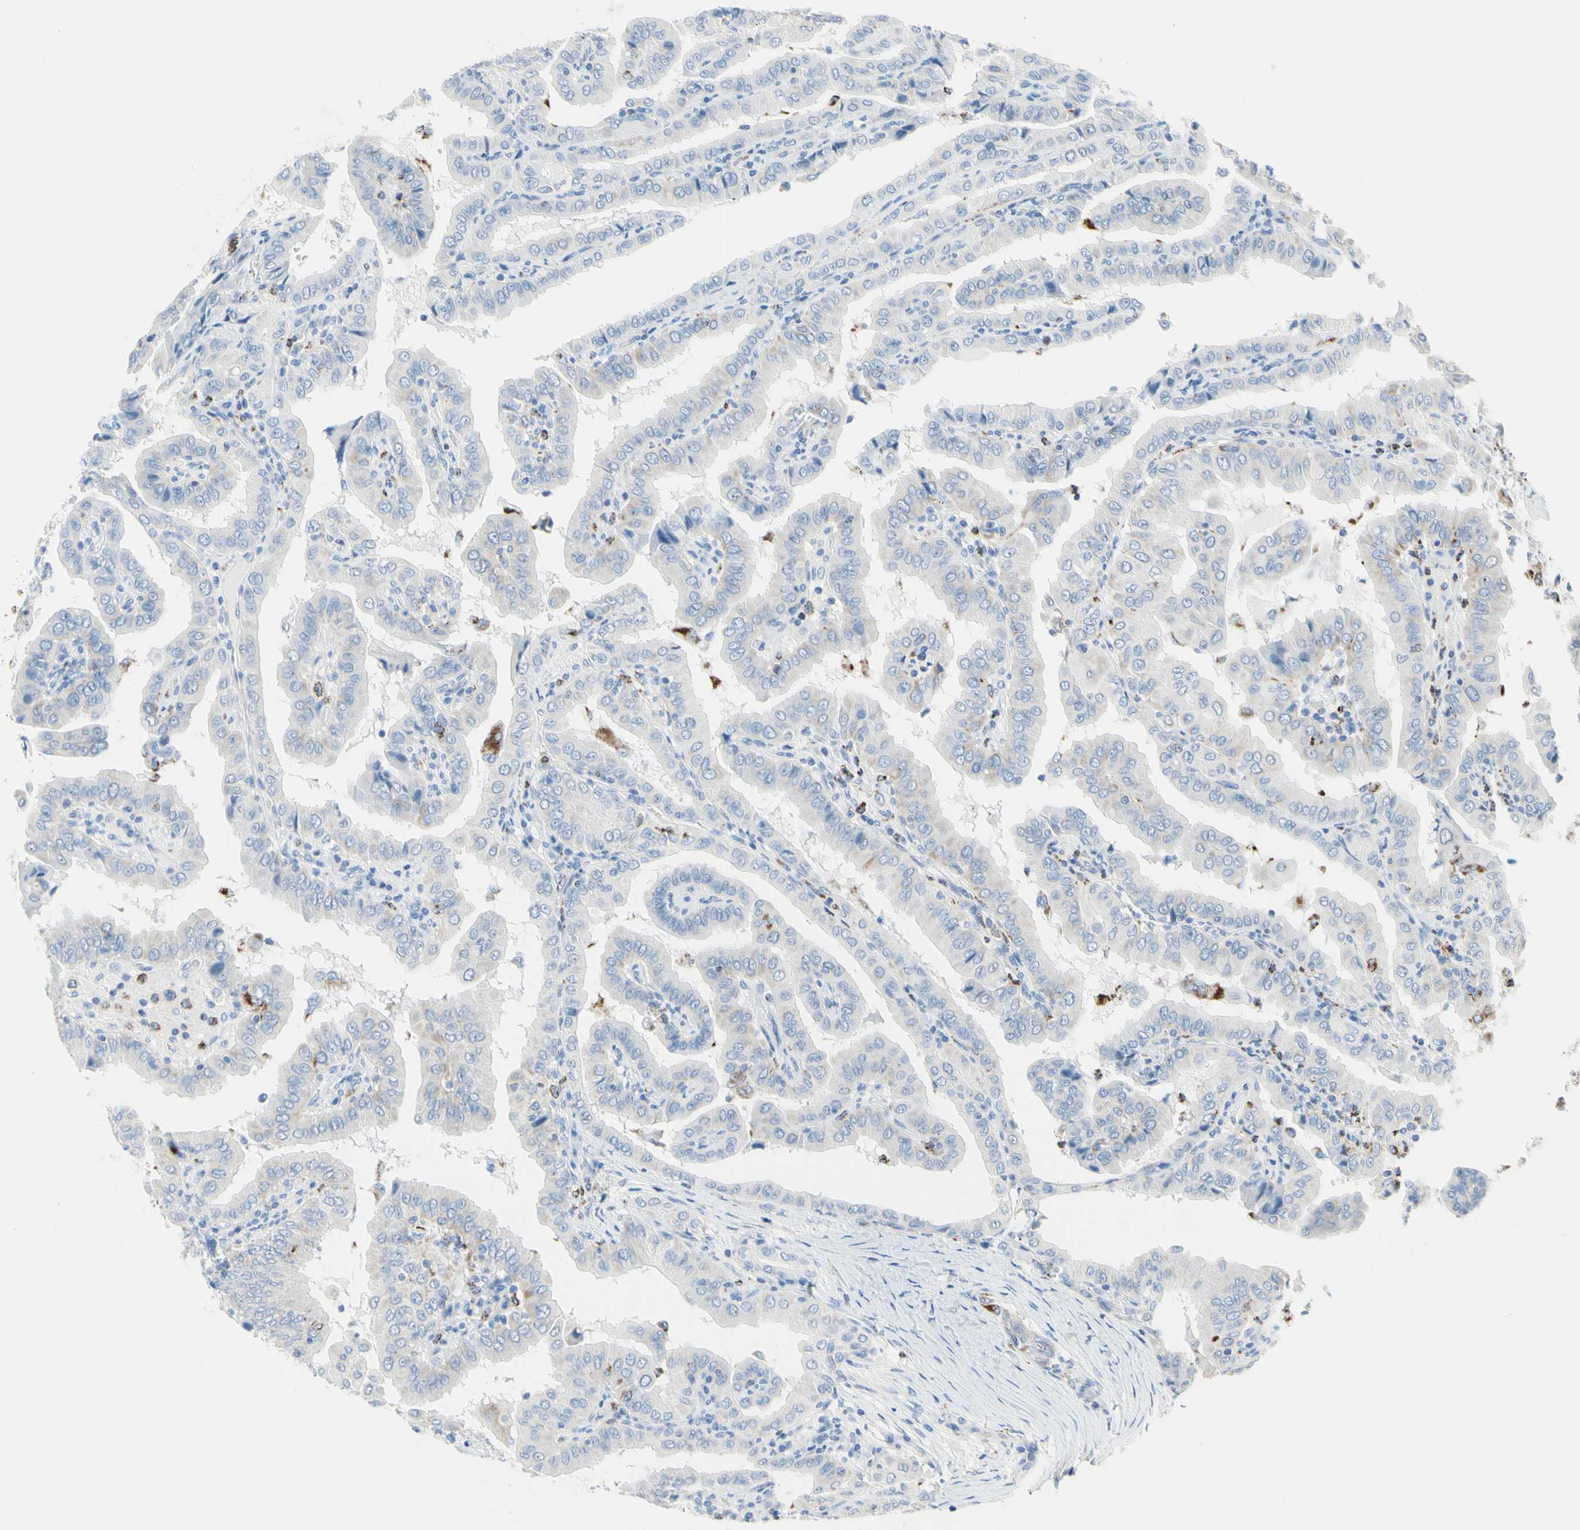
{"staining": {"intensity": "negative", "quantity": "none", "location": "none"}, "tissue": "thyroid cancer", "cell_type": "Tumor cells", "image_type": "cancer", "snomed": [{"axis": "morphology", "description": "Papillary adenocarcinoma, NOS"}, {"axis": "topography", "description": "Thyroid gland"}], "caption": "Tumor cells are negative for brown protein staining in thyroid cancer (papillary adenocarcinoma).", "gene": "CYSLTR1", "patient": {"sex": "male", "age": 33}}